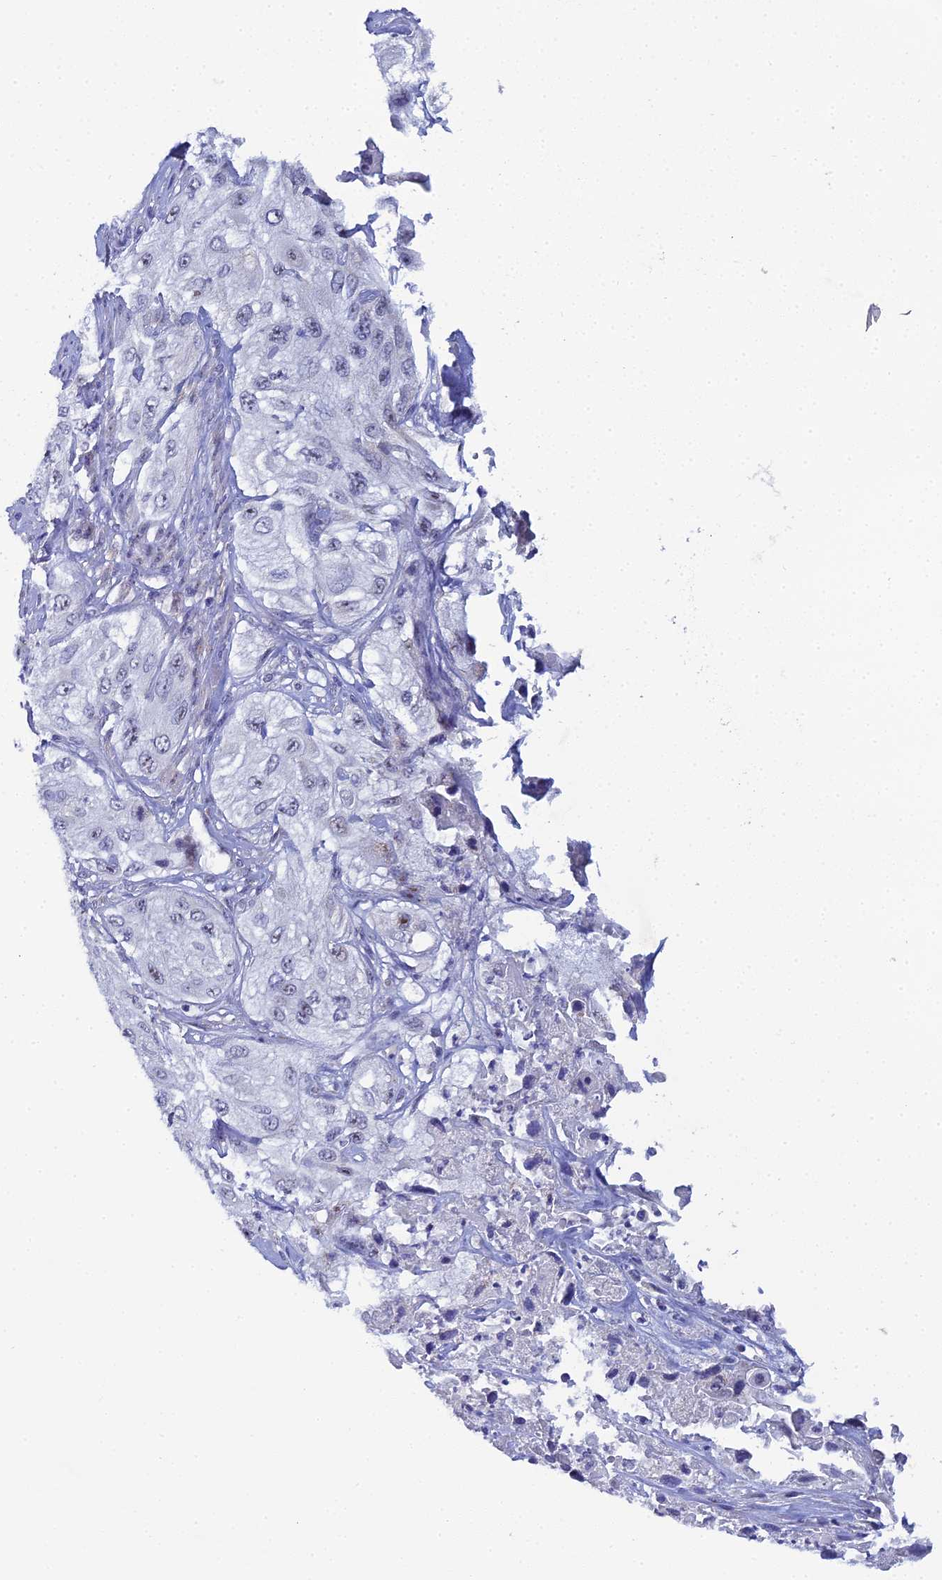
{"staining": {"intensity": "moderate", "quantity": "25%-75%", "location": "nuclear"}, "tissue": "cervical cancer", "cell_type": "Tumor cells", "image_type": "cancer", "snomed": [{"axis": "morphology", "description": "Squamous cell carcinoma, NOS"}, {"axis": "topography", "description": "Cervix"}], "caption": "Moderate nuclear positivity for a protein is identified in approximately 25%-75% of tumor cells of squamous cell carcinoma (cervical) using immunohistochemistry (IHC).", "gene": "PLPP4", "patient": {"sex": "female", "age": 42}}